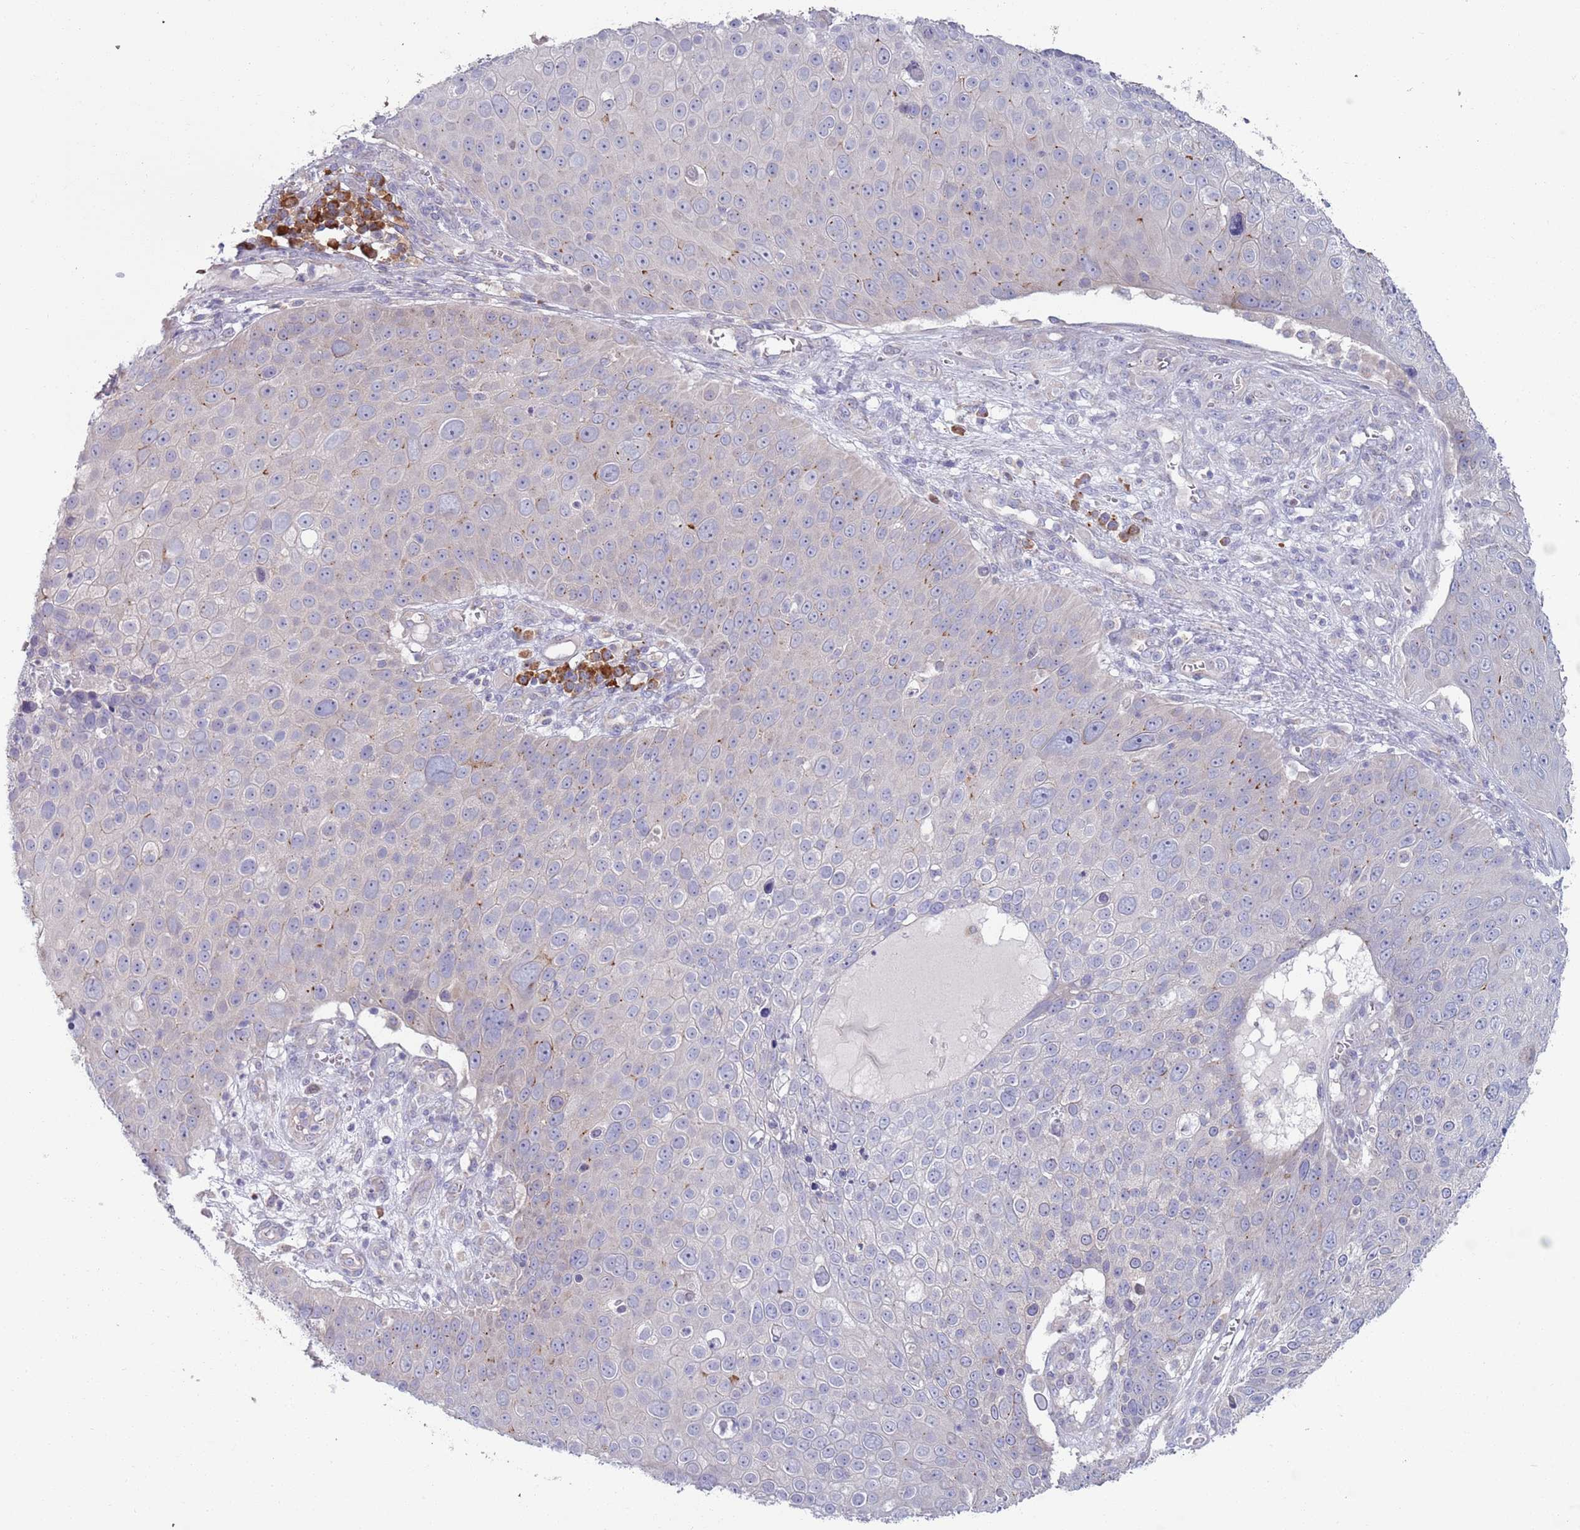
{"staining": {"intensity": "negative", "quantity": "none", "location": "none"}, "tissue": "skin cancer", "cell_type": "Tumor cells", "image_type": "cancer", "snomed": [{"axis": "morphology", "description": "Squamous cell carcinoma, NOS"}, {"axis": "topography", "description": "Skin"}], "caption": "This is an IHC micrograph of squamous cell carcinoma (skin). There is no expression in tumor cells.", "gene": "LTB", "patient": {"sex": "male", "age": 71}}